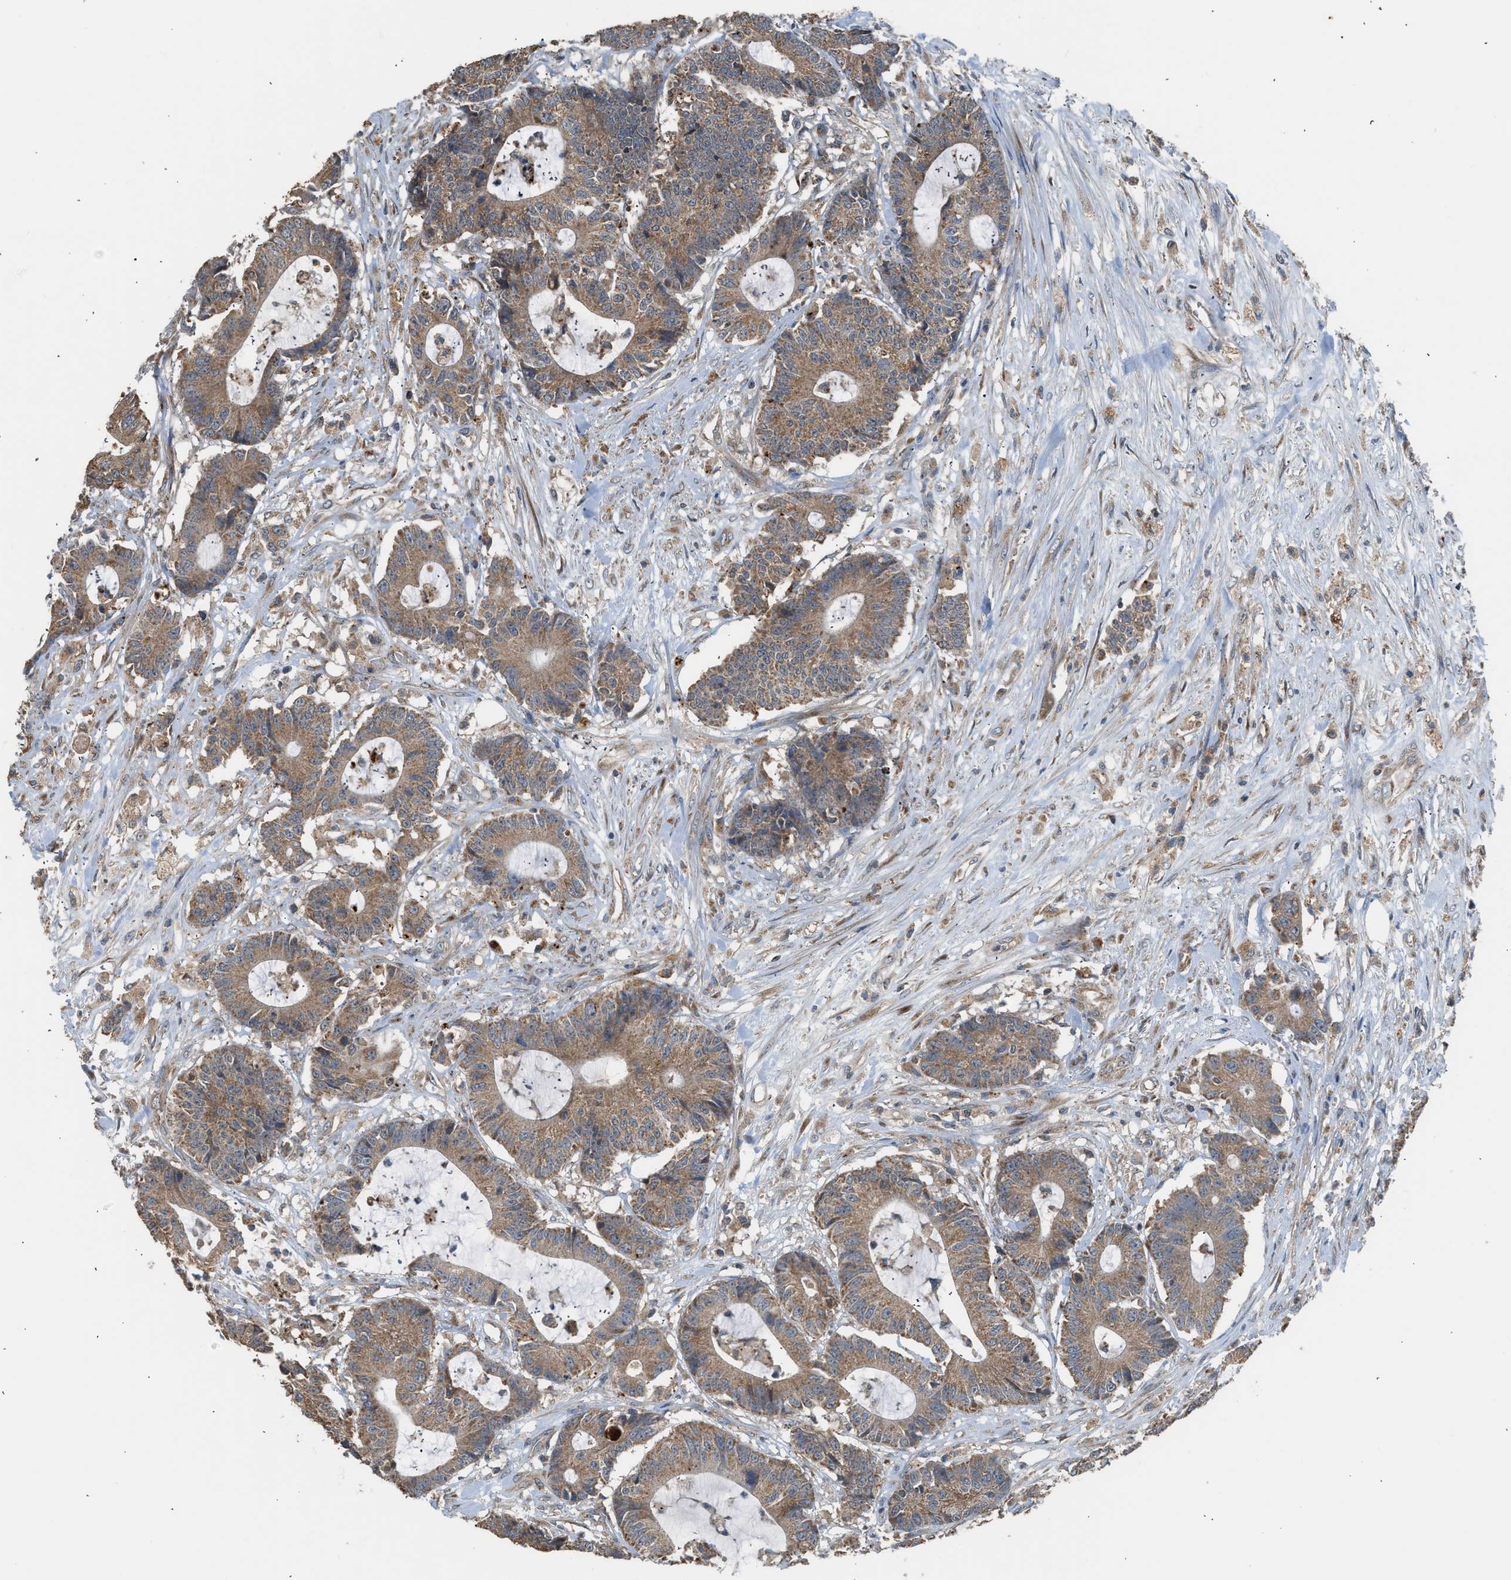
{"staining": {"intensity": "moderate", "quantity": ">75%", "location": "cytoplasmic/membranous"}, "tissue": "colorectal cancer", "cell_type": "Tumor cells", "image_type": "cancer", "snomed": [{"axis": "morphology", "description": "Adenocarcinoma, NOS"}, {"axis": "topography", "description": "Colon"}], "caption": "Tumor cells display medium levels of moderate cytoplasmic/membranous positivity in about >75% of cells in human colorectal cancer (adenocarcinoma).", "gene": "STARD3", "patient": {"sex": "female", "age": 84}}